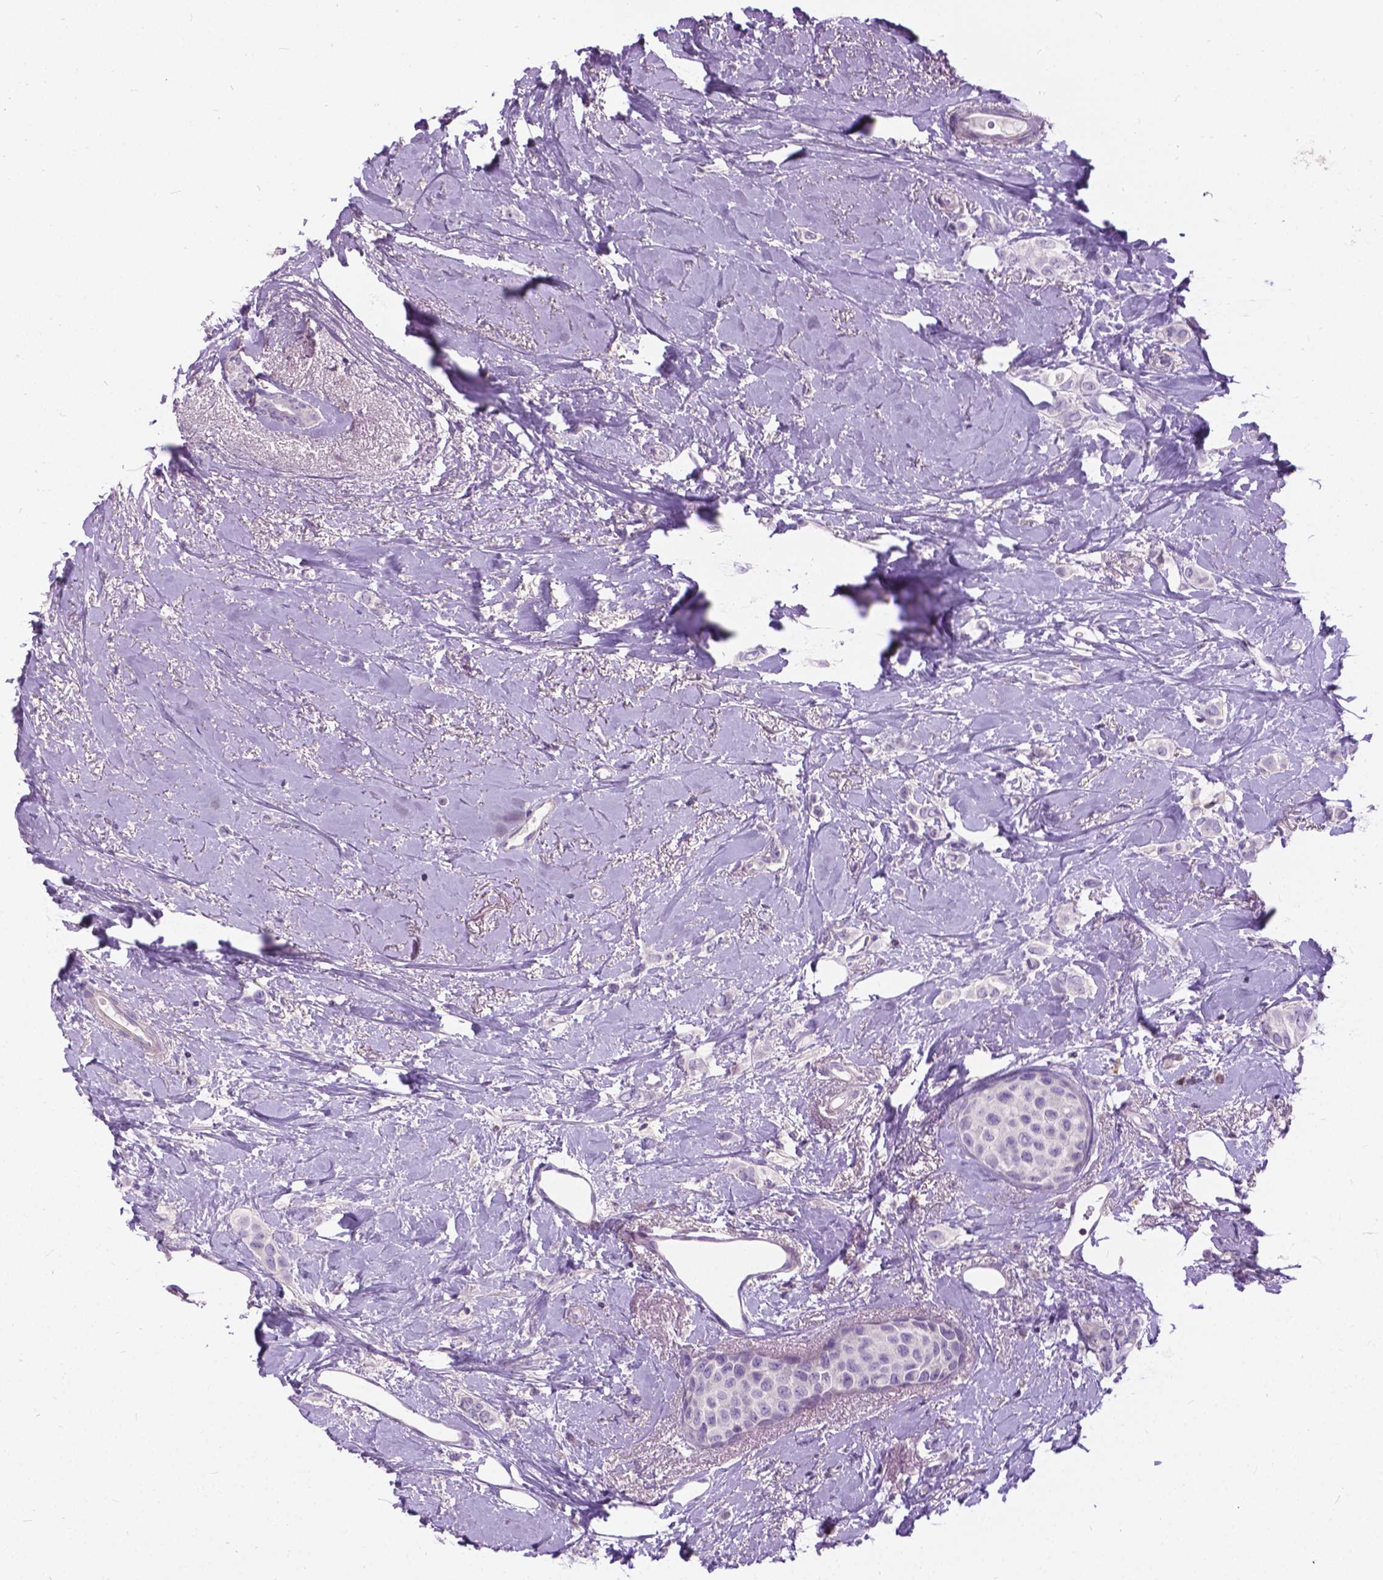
{"staining": {"intensity": "negative", "quantity": "none", "location": "none"}, "tissue": "breast cancer", "cell_type": "Tumor cells", "image_type": "cancer", "snomed": [{"axis": "morphology", "description": "Lobular carcinoma"}, {"axis": "topography", "description": "Breast"}], "caption": "IHC histopathology image of breast lobular carcinoma stained for a protein (brown), which displays no positivity in tumor cells.", "gene": "JAK3", "patient": {"sex": "female", "age": 66}}